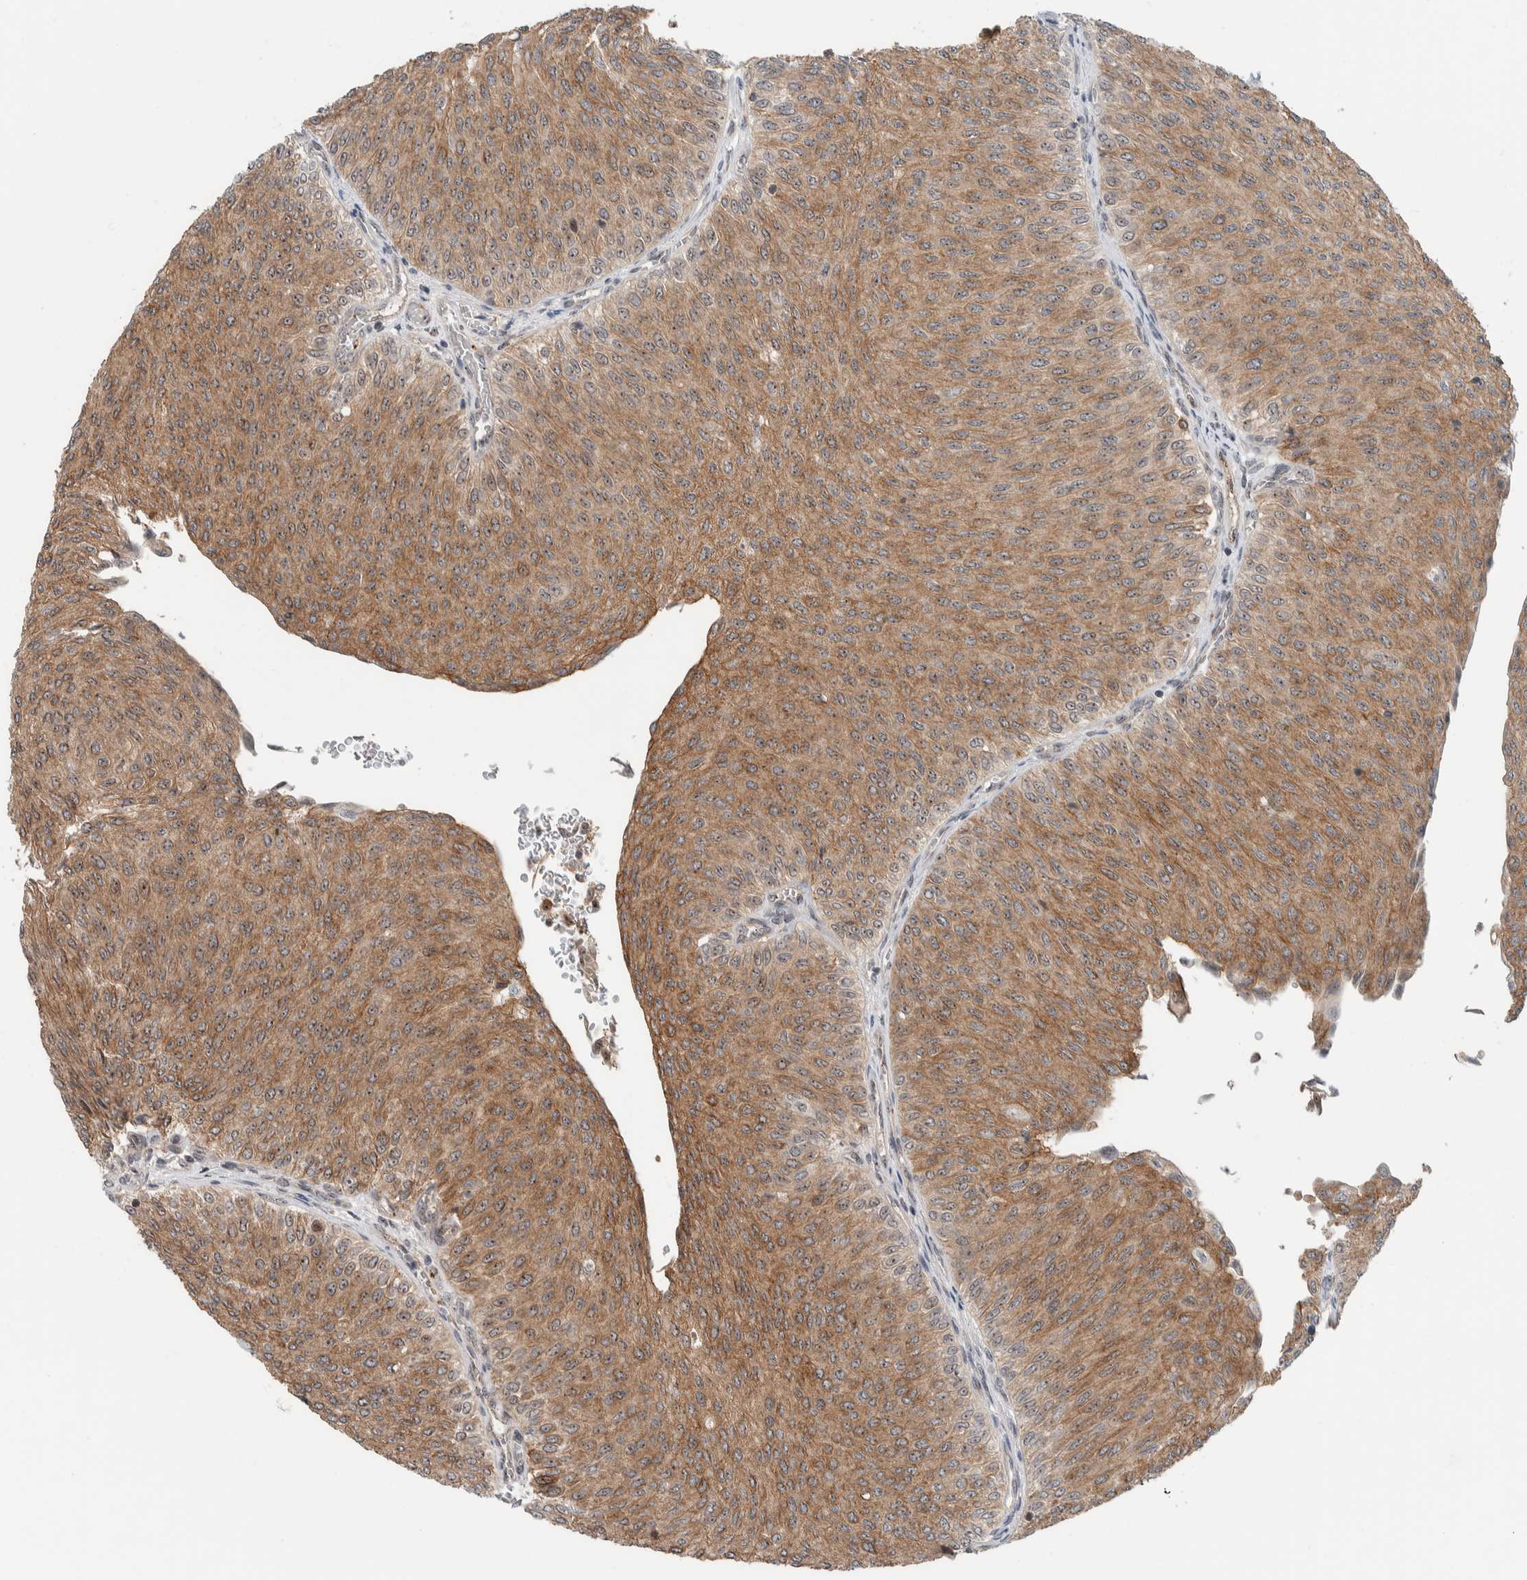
{"staining": {"intensity": "moderate", "quantity": ">75%", "location": "cytoplasmic/membranous,nuclear"}, "tissue": "urothelial cancer", "cell_type": "Tumor cells", "image_type": "cancer", "snomed": [{"axis": "morphology", "description": "Urothelial carcinoma, Low grade"}, {"axis": "topography", "description": "Urinary bladder"}], "caption": "There is medium levels of moderate cytoplasmic/membranous and nuclear staining in tumor cells of urothelial cancer, as demonstrated by immunohistochemical staining (brown color).", "gene": "ZFP91", "patient": {"sex": "male", "age": 78}}